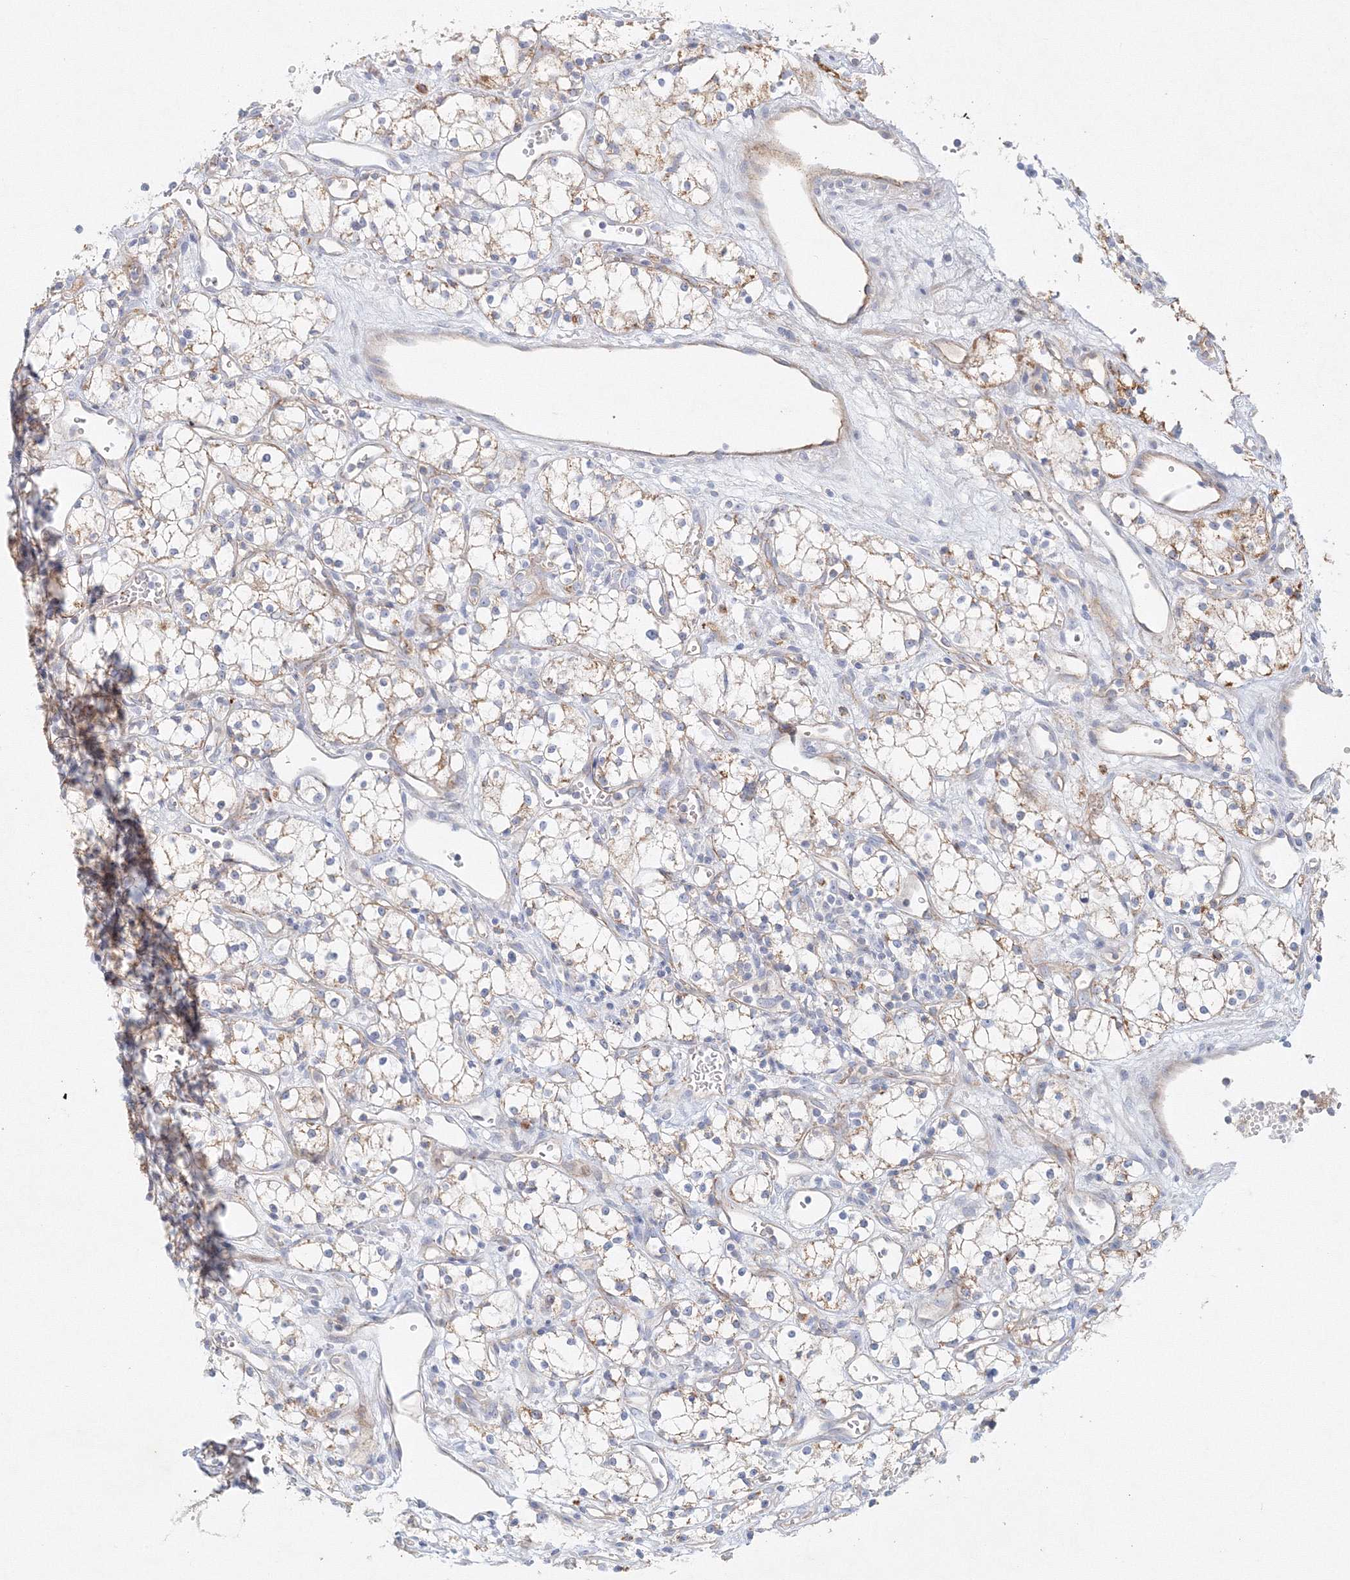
{"staining": {"intensity": "weak", "quantity": ">75%", "location": "cytoplasmic/membranous"}, "tissue": "renal cancer", "cell_type": "Tumor cells", "image_type": "cancer", "snomed": [{"axis": "morphology", "description": "Adenocarcinoma, NOS"}, {"axis": "topography", "description": "Kidney"}], "caption": "Renal adenocarcinoma stained for a protein (brown) displays weak cytoplasmic/membranous positive positivity in approximately >75% of tumor cells.", "gene": "DNAH1", "patient": {"sex": "male", "age": 59}}